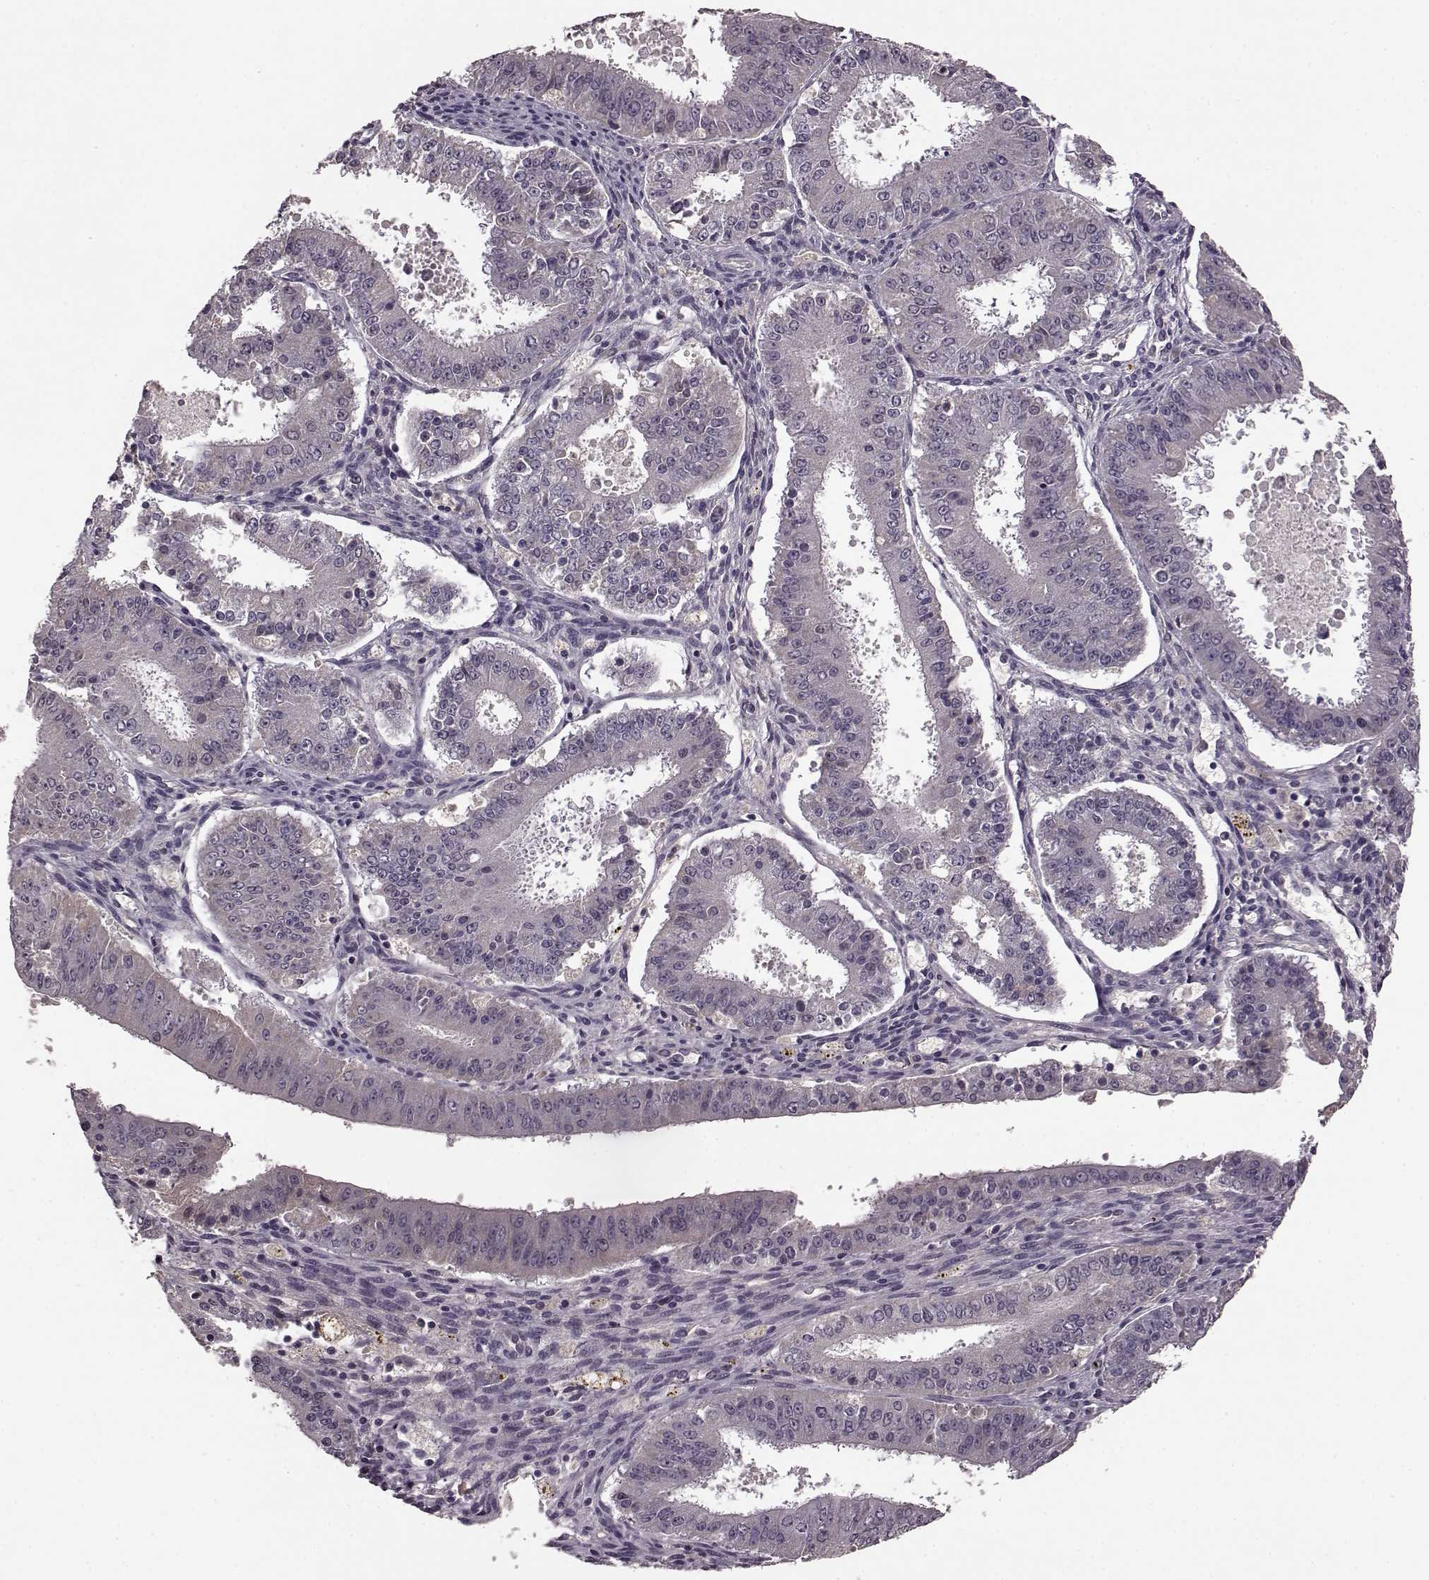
{"staining": {"intensity": "negative", "quantity": "none", "location": "none"}, "tissue": "ovarian cancer", "cell_type": "Tumor cells", "image_type": "cancer", "snomed": [{"axis": "morphology", "description": "Carcinoma, endometroid"}, {"axis": "topography", "description": "Ovary"}], "caption": "An immunohistochemistry (IHC) micrograph of ovarian cancer is shown. There is no staining in tumor cells of ovarian cancer.", "gene": "NRL", "patient": {"sex": "female", "age": 42}}